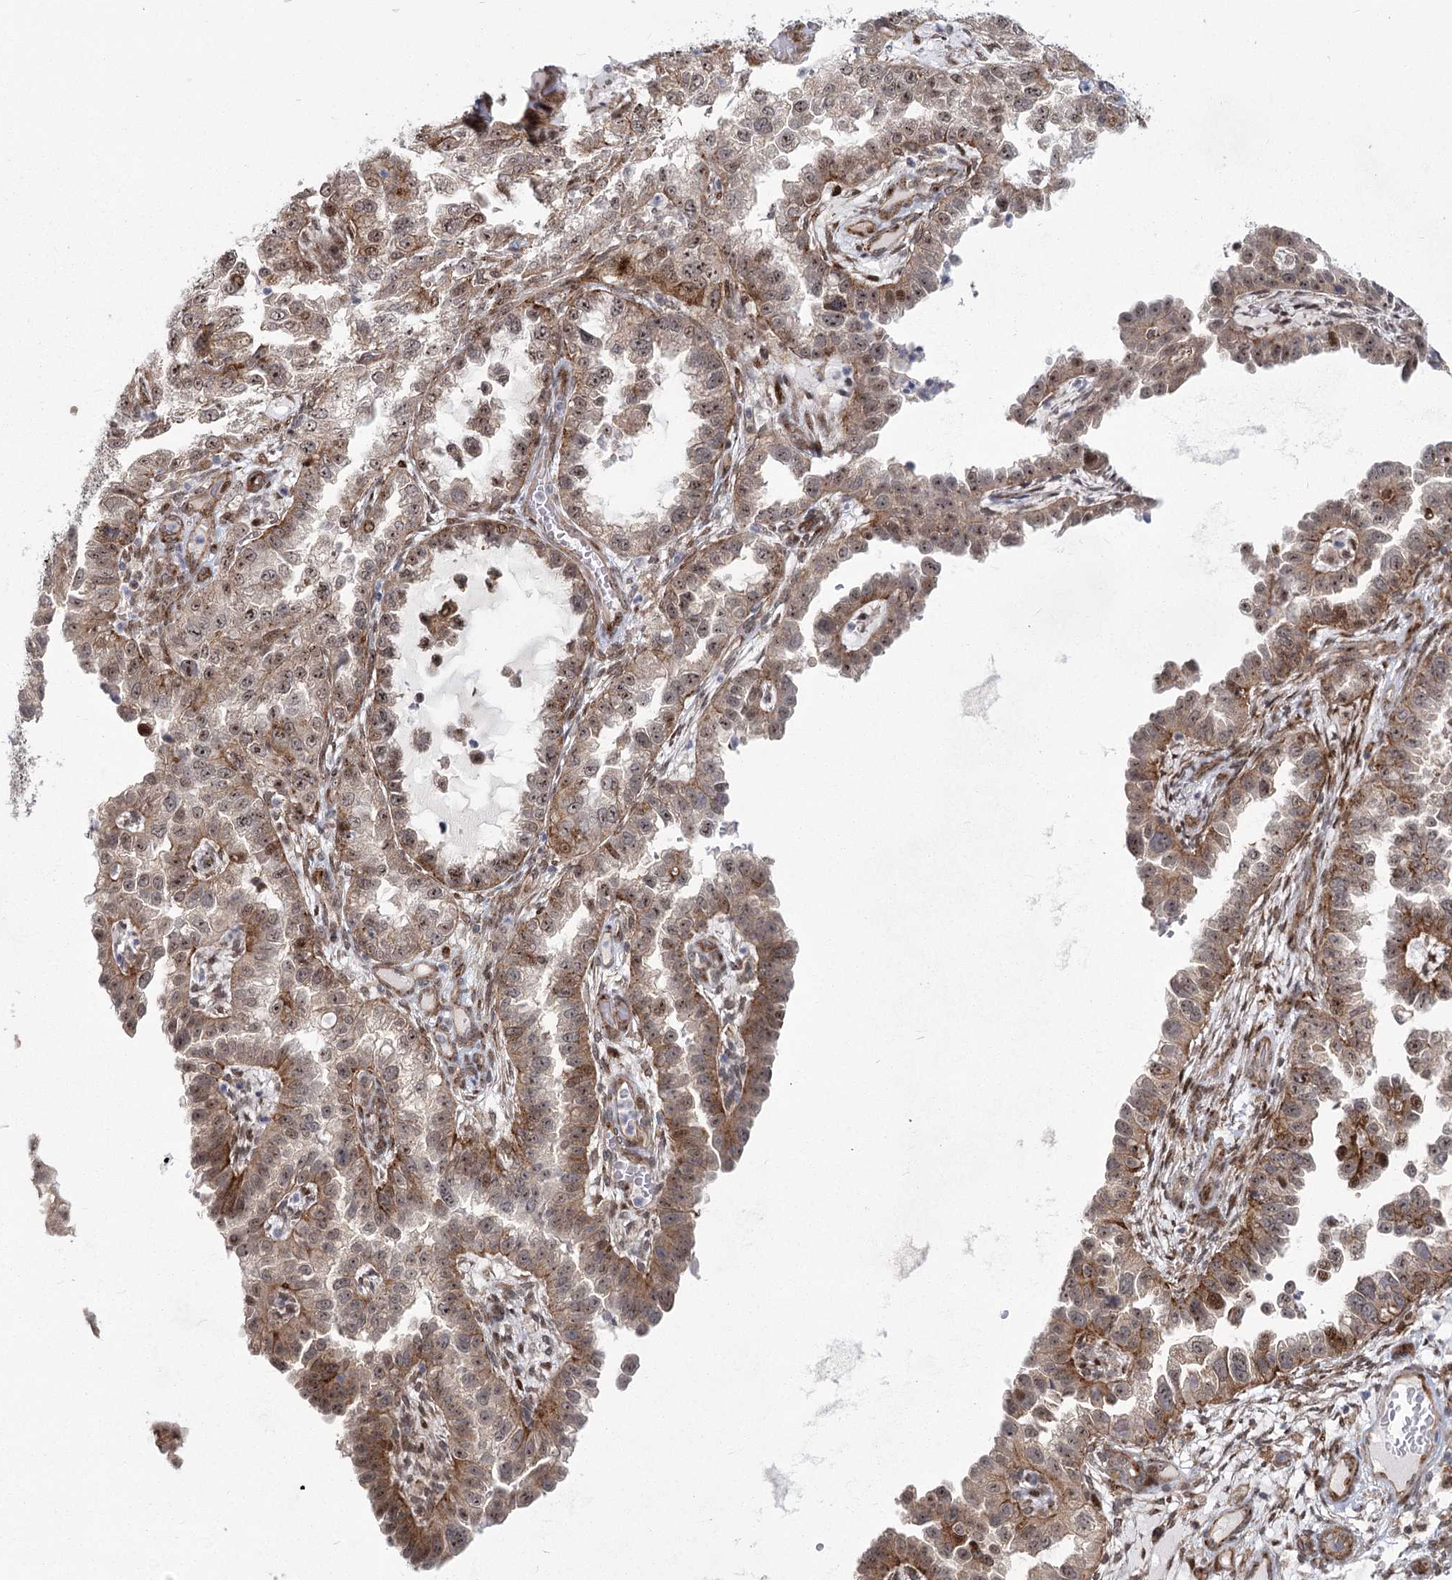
{"staining": {"intensity": "moderate", "quantity": ">75%", "location": "cytoplasmic/membranous,nuclear"}, "tissue": "endometrial cancer", "cell_type": "Tumor cells", "image_type": "cancer", "snomed": [{"axis": "morphology", "description": "Adenocarcinoma, NOS"}, {"axis": "topography", "description": "Endometrium"}], "caption": "Immunohistochemical staining of adenocarcinoma (endometrial) demonstrates medium levels of moderate cytoplasmic/membranous and nuclear protein staining in approximately >75% of tumor cells. (DAB (3,3'-diaminobenzidine) = brown stain, brightfield microscopy at high magnification).", "gene": "PARM1", "patient": {"sex": "female", "age": 85}}